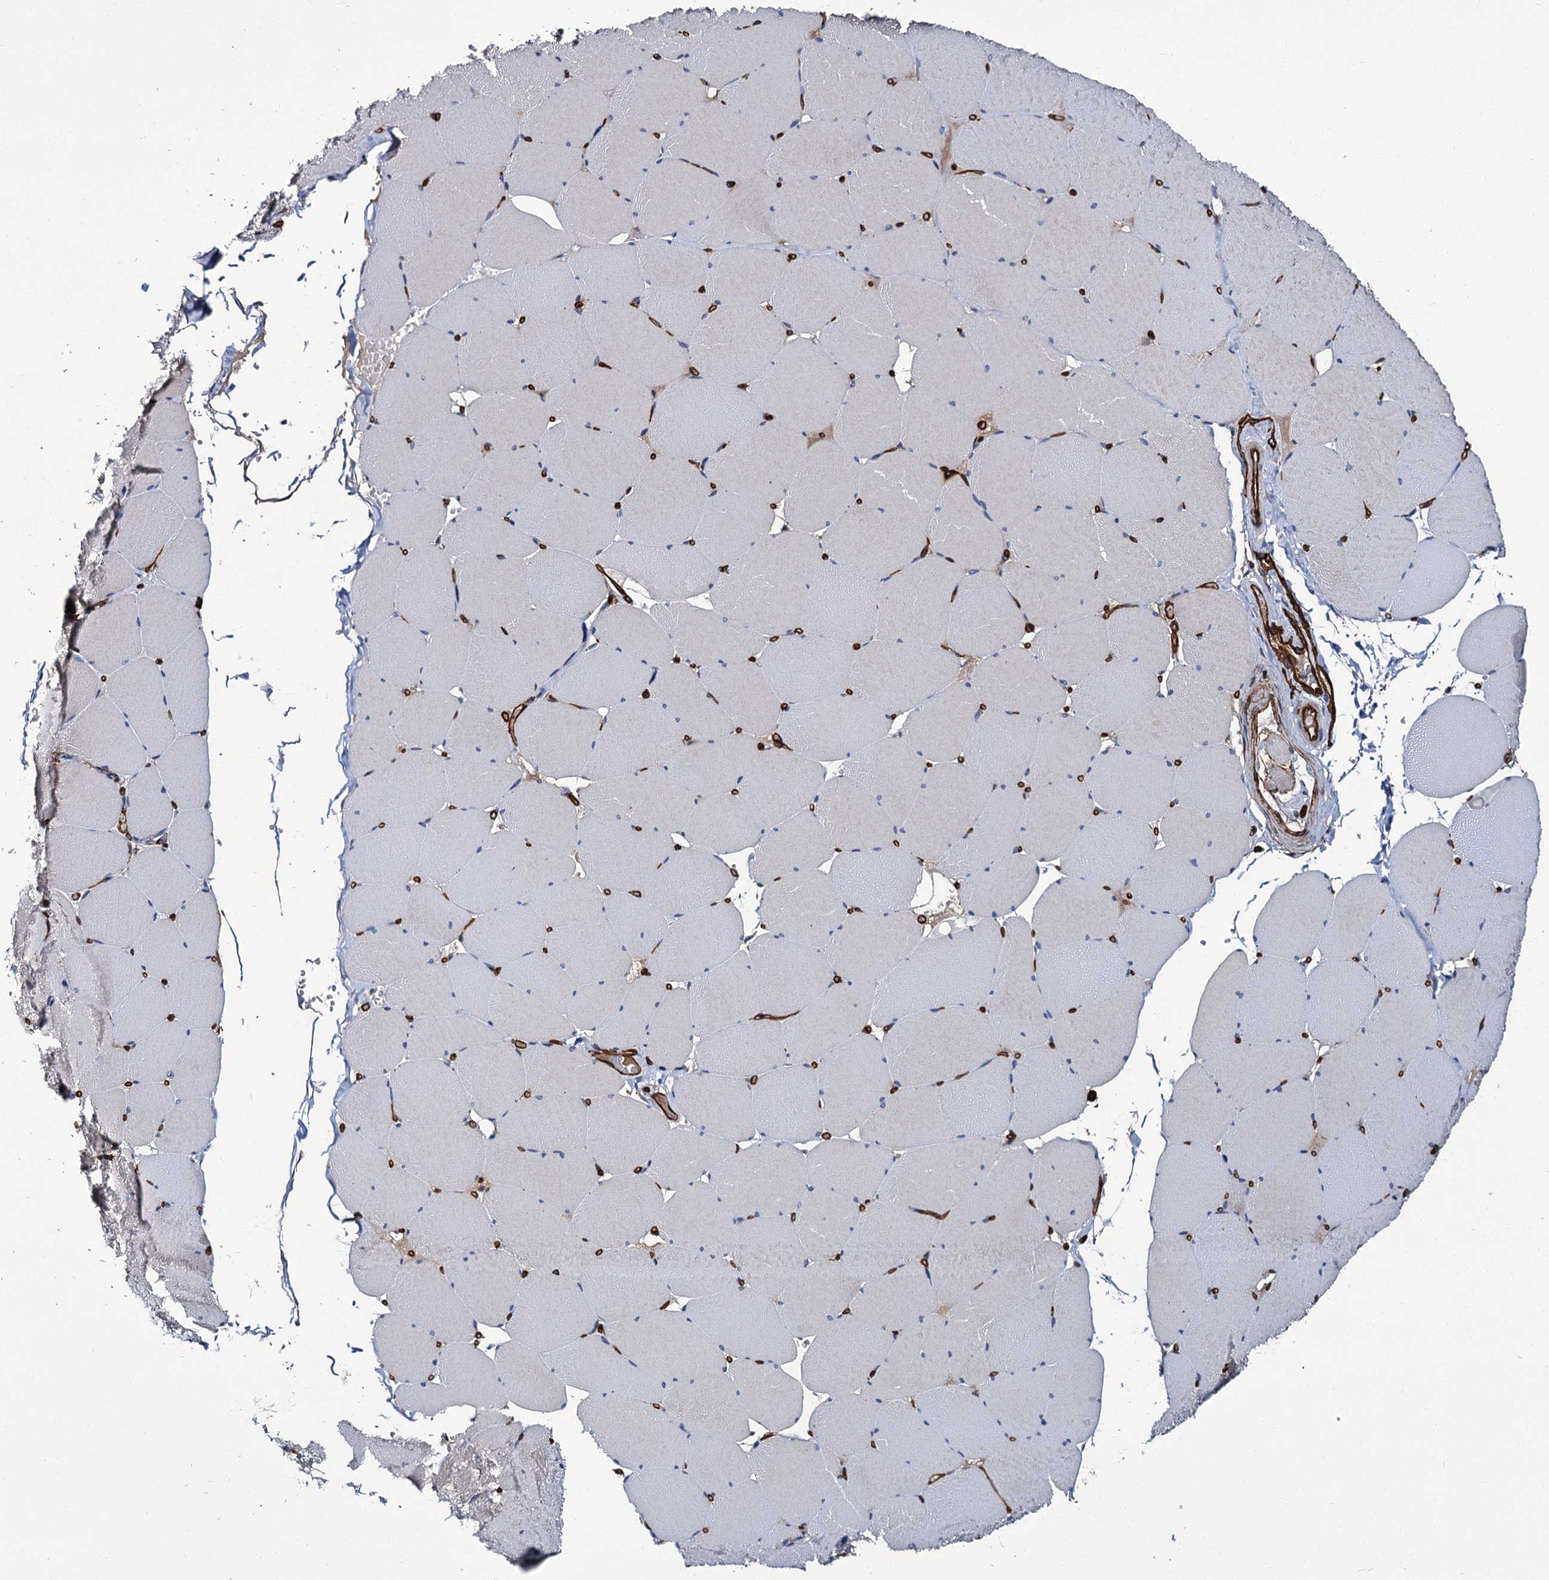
{"staining": {"intensity": "weak", "quantity": "<25%", "location": "cytoplasmic/membranous"}, "tissue": "skeletal muscle", "cell_type": "Myocytes", "image_type": "normal", "snomed": [{"axis": "morphology", "description": "Normal tissue, NOS"}, {"axis": "topography", "description": "Skeletal muscle"}, {"axis": "topography", "description": "Head-Neck"}], "caption": "Protein analysis of unremarkable skeletal muscle exhibits no significant staining in myocytes.", "gene": "CACNA1C", "patient": {"sex": "male", "age": 66}}